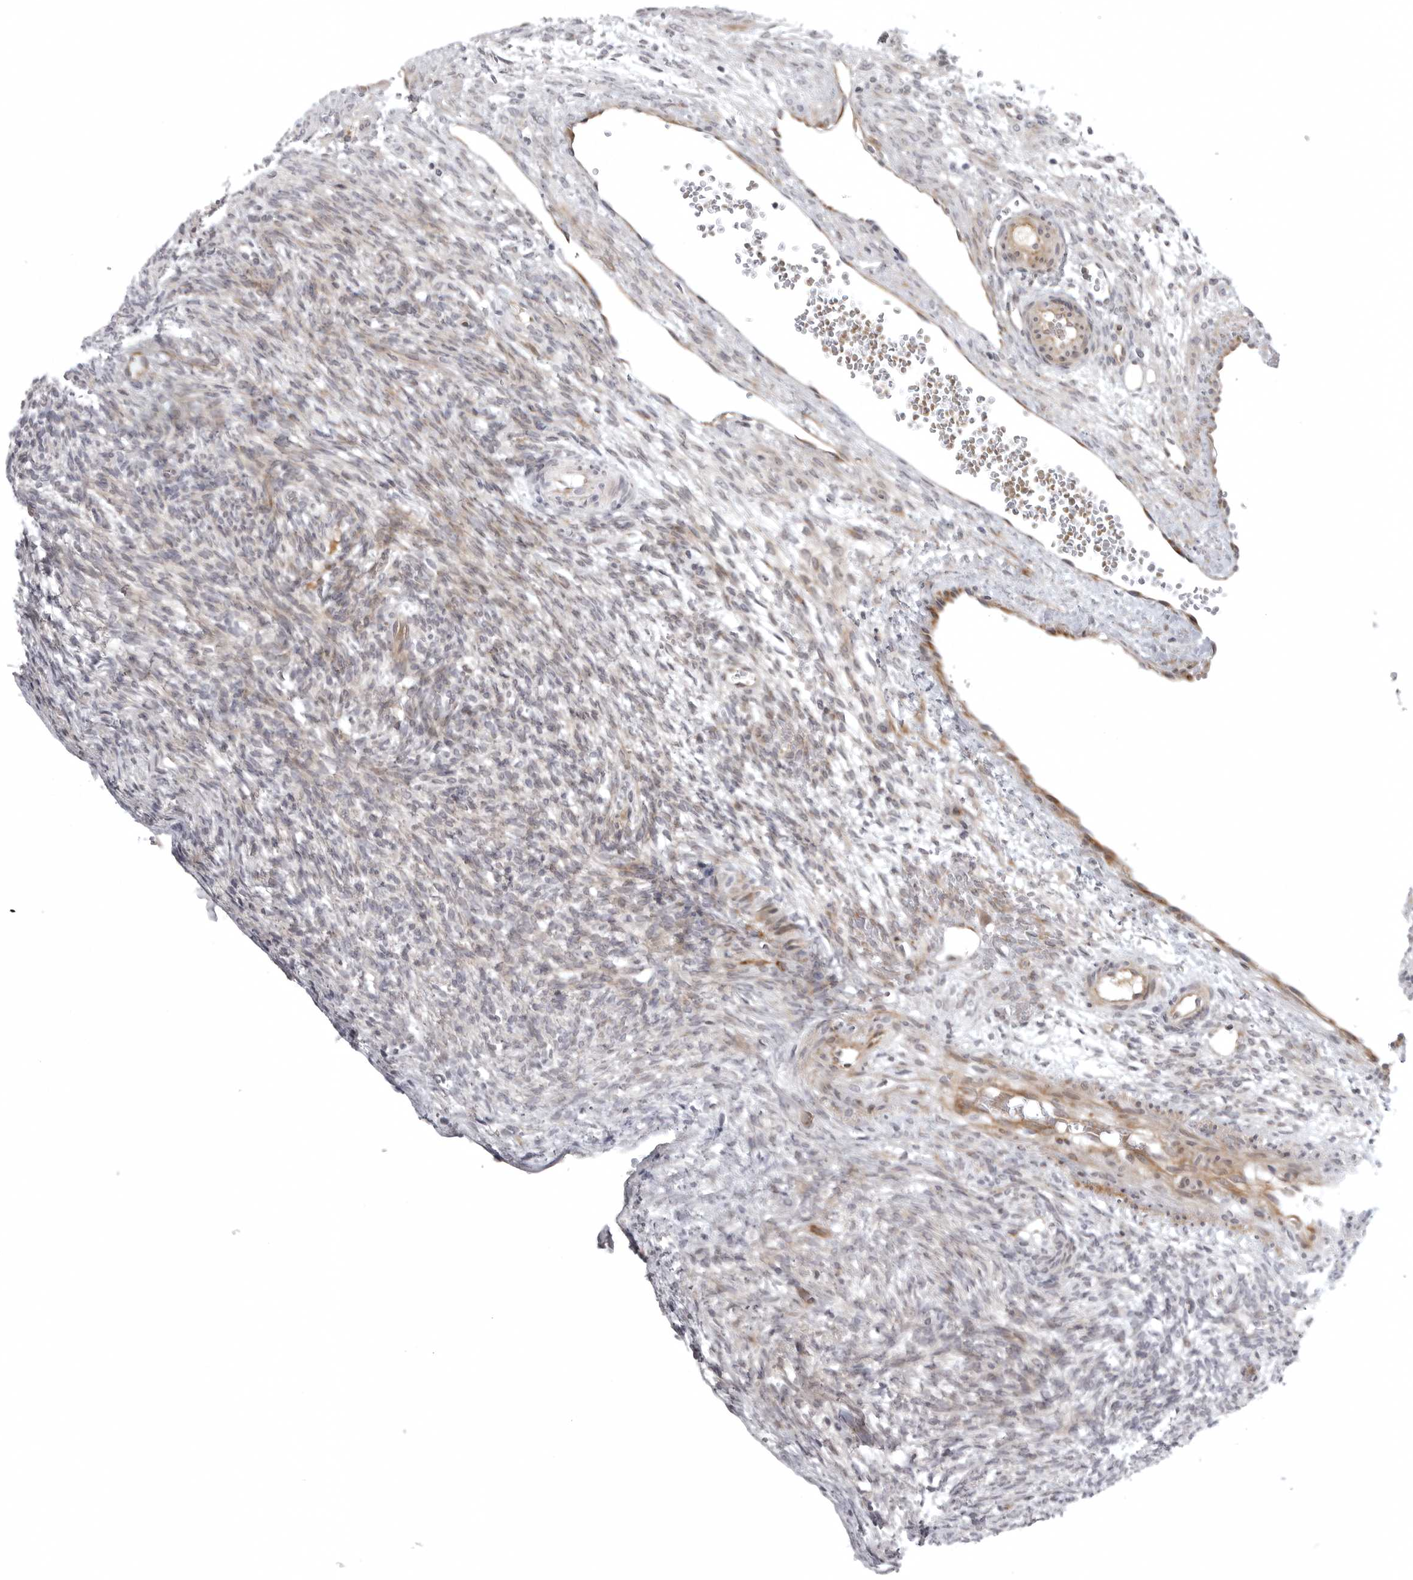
{"staining": {"intensity": "weak", "quantity": "<25%", "location": "nuclear"}, "tissue": "ovary", "cell_type": "Ovarian stroma cells", "image_type": "normal", "snomed": [{"axis": "morphology", "description": "Normal tissue, NOS"}, {"axis": "topography", "description": "Ovary"}], "caption": "Immunohistochemistry photomicrograph of normal ovary: ovary stained with DAB shows no significant protein staining in ovarian stroma cells.", "gene": "CD300LD", "patient": {"sex": "female", "age": 34}}